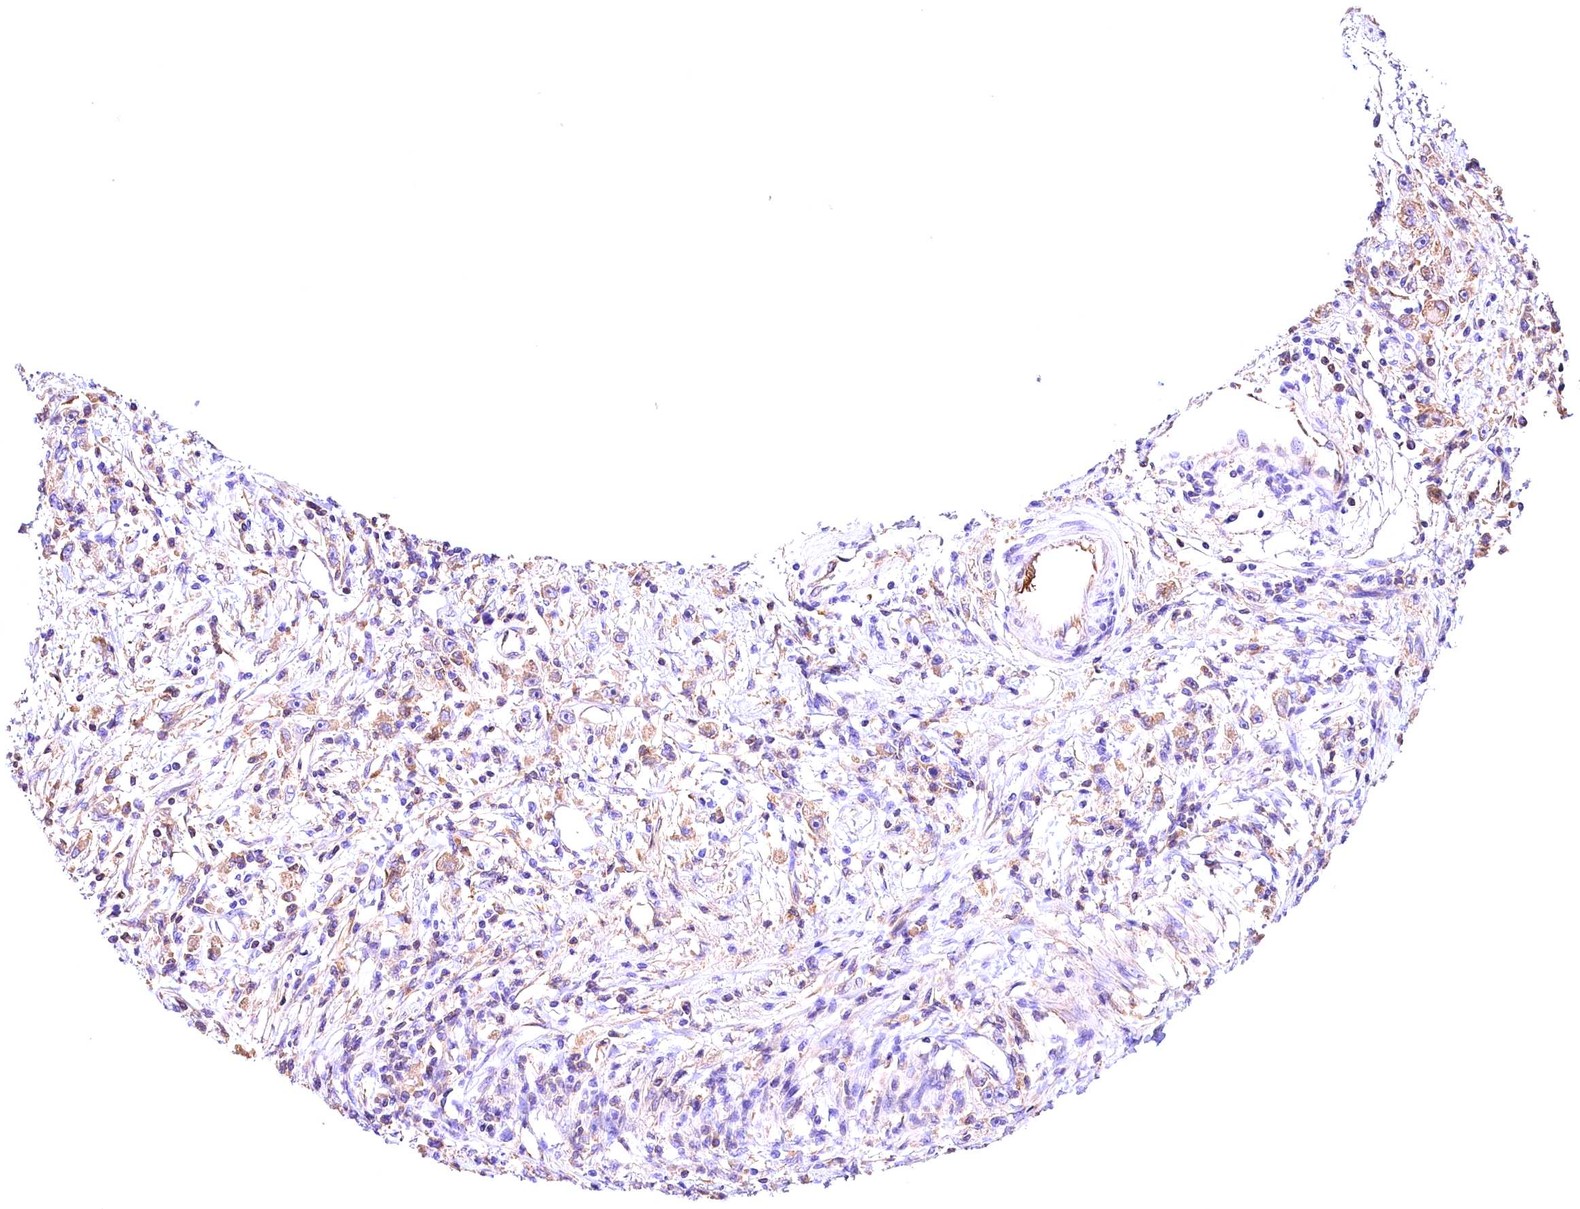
{"staining": {"intensity": "weak", "quantity": "25%-75%", "location": "cytoplasmic/membranous"}, "tissue": "stomach cancer", "cell_type": "Tumor cells", "image_type": "cancer", "snomed": [{"axis": "morphology", "description": "Adenocarcinoma, NOS"}, {"axis": "topography", "description": "Stomach"}], "caption": "Brown immunohistochemical staining in adenocarcinoma (stomach) demonstrates weak cytoplasmic/membranous staining in approximately 25%-75% of tumor cells. Nuclei are stained in blue.", "gene": "ARMC6", "patient": {"sex": "female", "age": 59}}